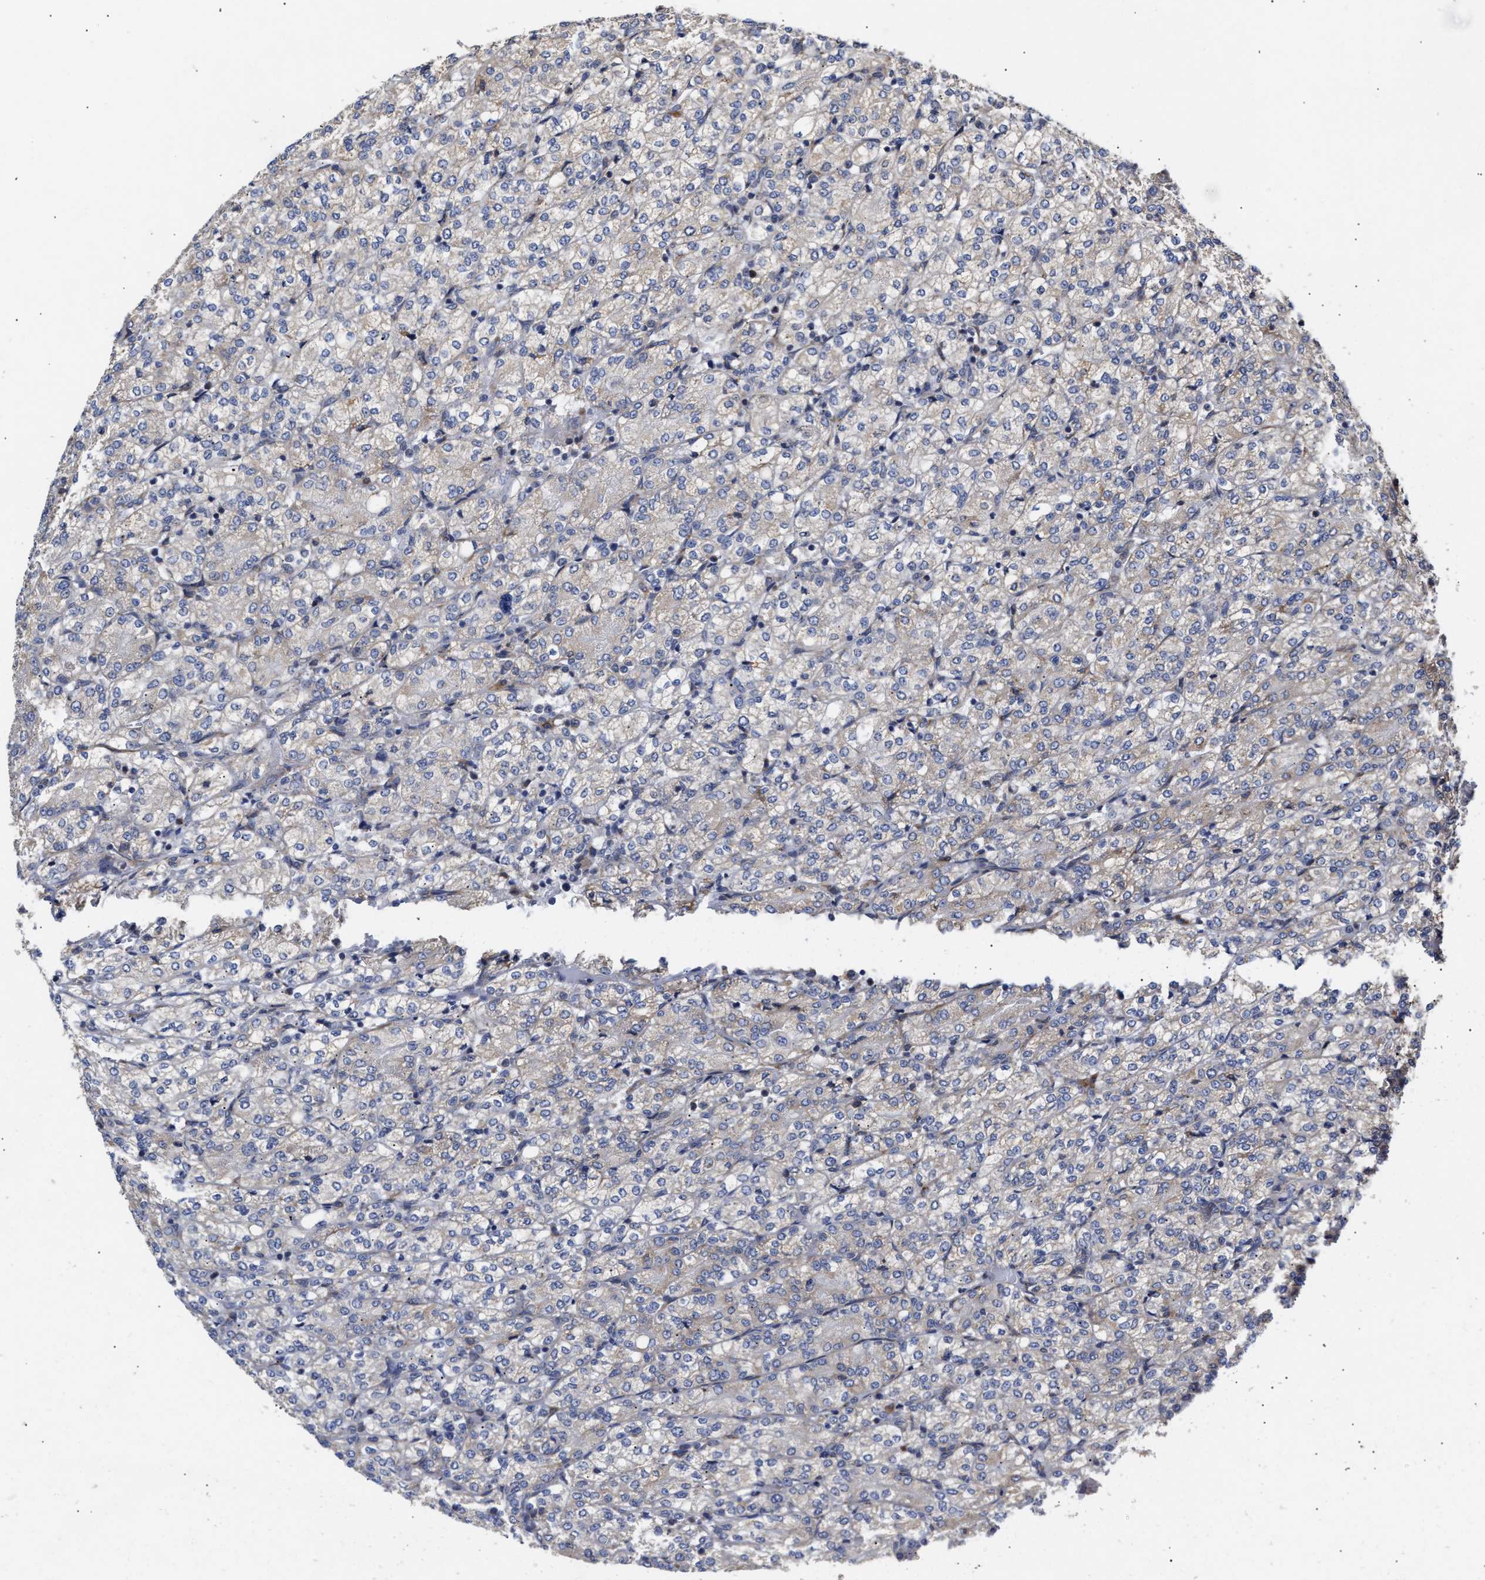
{"staining": {"intensity": "negative", "quantity": "none", "location": "none"}, "tissue": "renal cancer", "cell_type": "Tumor cells", "image_type": "cancer", "snomed": [{"axis": "morphology", "description": "Adenocarcinoma, NOS"}, {"axis": "topography", "description": "Kidney"}], "caption": "Adenocarcinoma (renal) was stained to show a protein in brown. There is no significant expression in tumor cells. (IHC, brightfield microscopy, high magnification).", "gene": "MALSU1", "patient": {"sex": "male", "age": 77}}